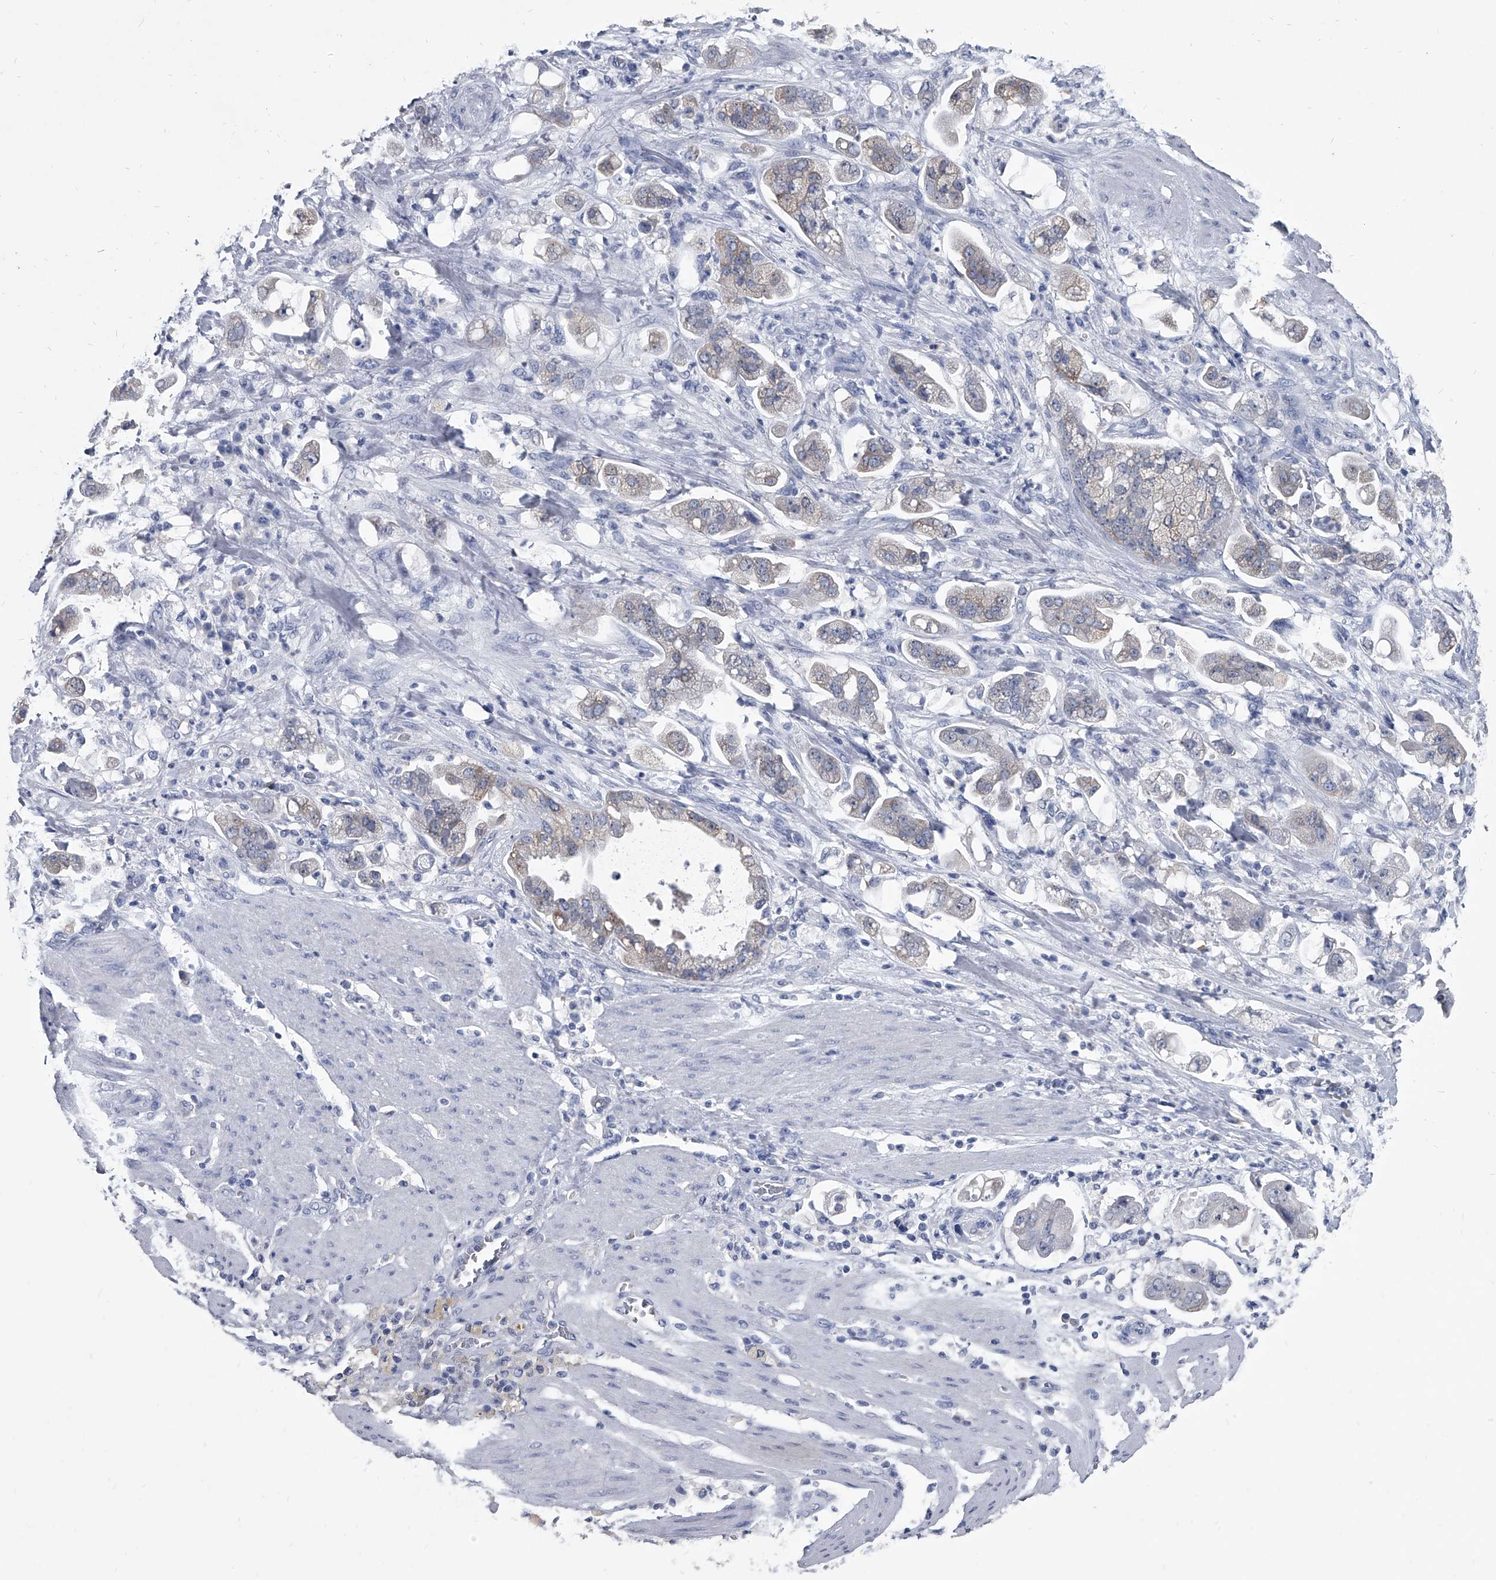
{"staining": {"intensity": "negative", "quantity": "none", "location": "none"}, "tissue": "stomach cancer", "cell_type": "Tumor cells", "image_type": "cancer", "snomed": [{"axis": "morphology", "description": "Adenocarcinoma, NOS"}, {"axis": "topography", "description": "Stomach"}], "caption": "Tumor cells show no significant positivity in stomach cancer.", "gene": "BCAS1", "patient": {"sex": "male", "age": 62}}